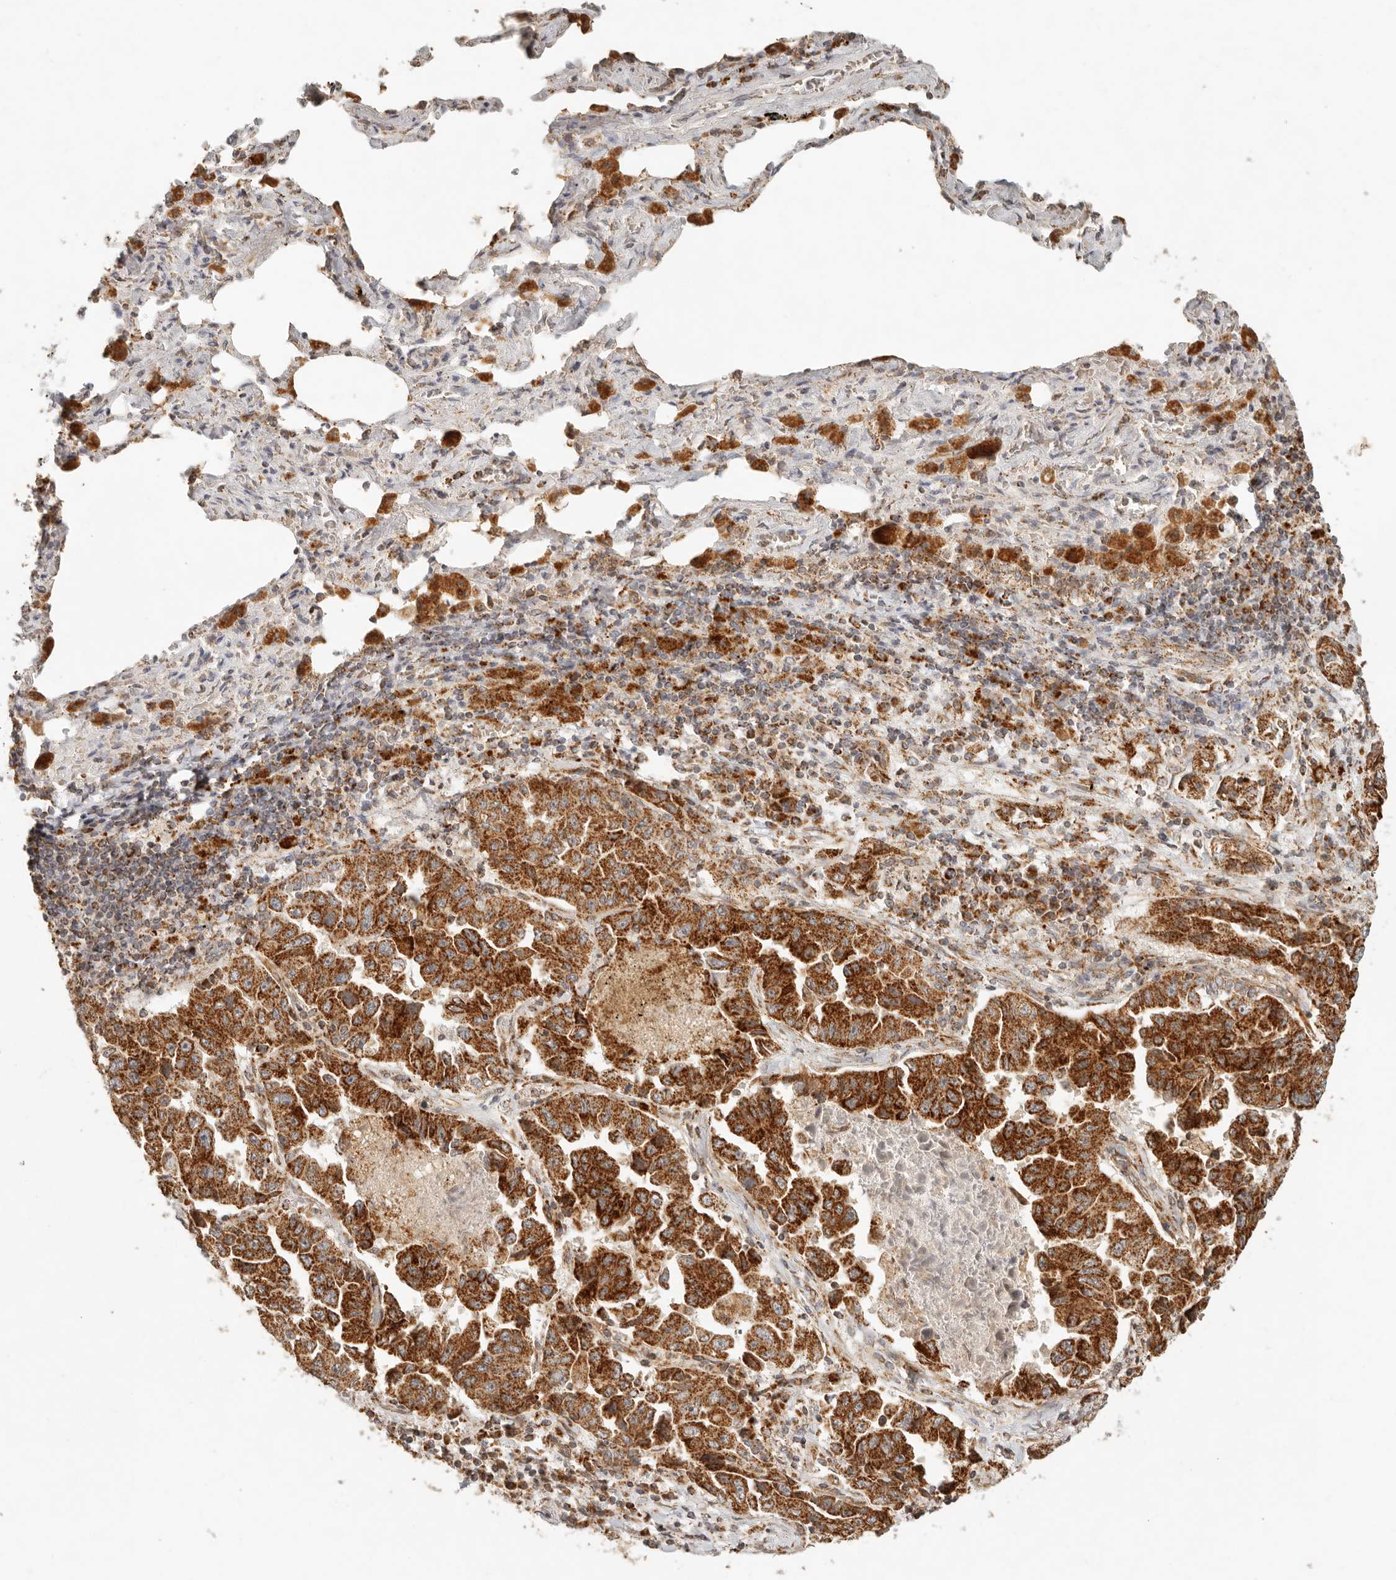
{"staining": {"intensity": "strong", "quantity": ">75%", "location": "cytoplasmic/membranous"}, "tissue": "lung cancer", "cell_type": "Tumor cells", "image_type": "cancer", "snomed": [{"axis": "morphology", "description": "Adenocarcinoma, NOS"}, {"axis": "topography", "description": "Lung"}], "caption": "Immunohistochemistry photomicrograph of neoplastic tissue: human adenocarcinoma (lung) stained using immunohistochemistry shows high levels of strong protein expression localized specifically in the cytoplasmic/membranous of tumor cells, appearing as a cytoplasmic/membranous brown color.", "gene": "MRPL55", "patient": {"sex": "female", "age": 51}}